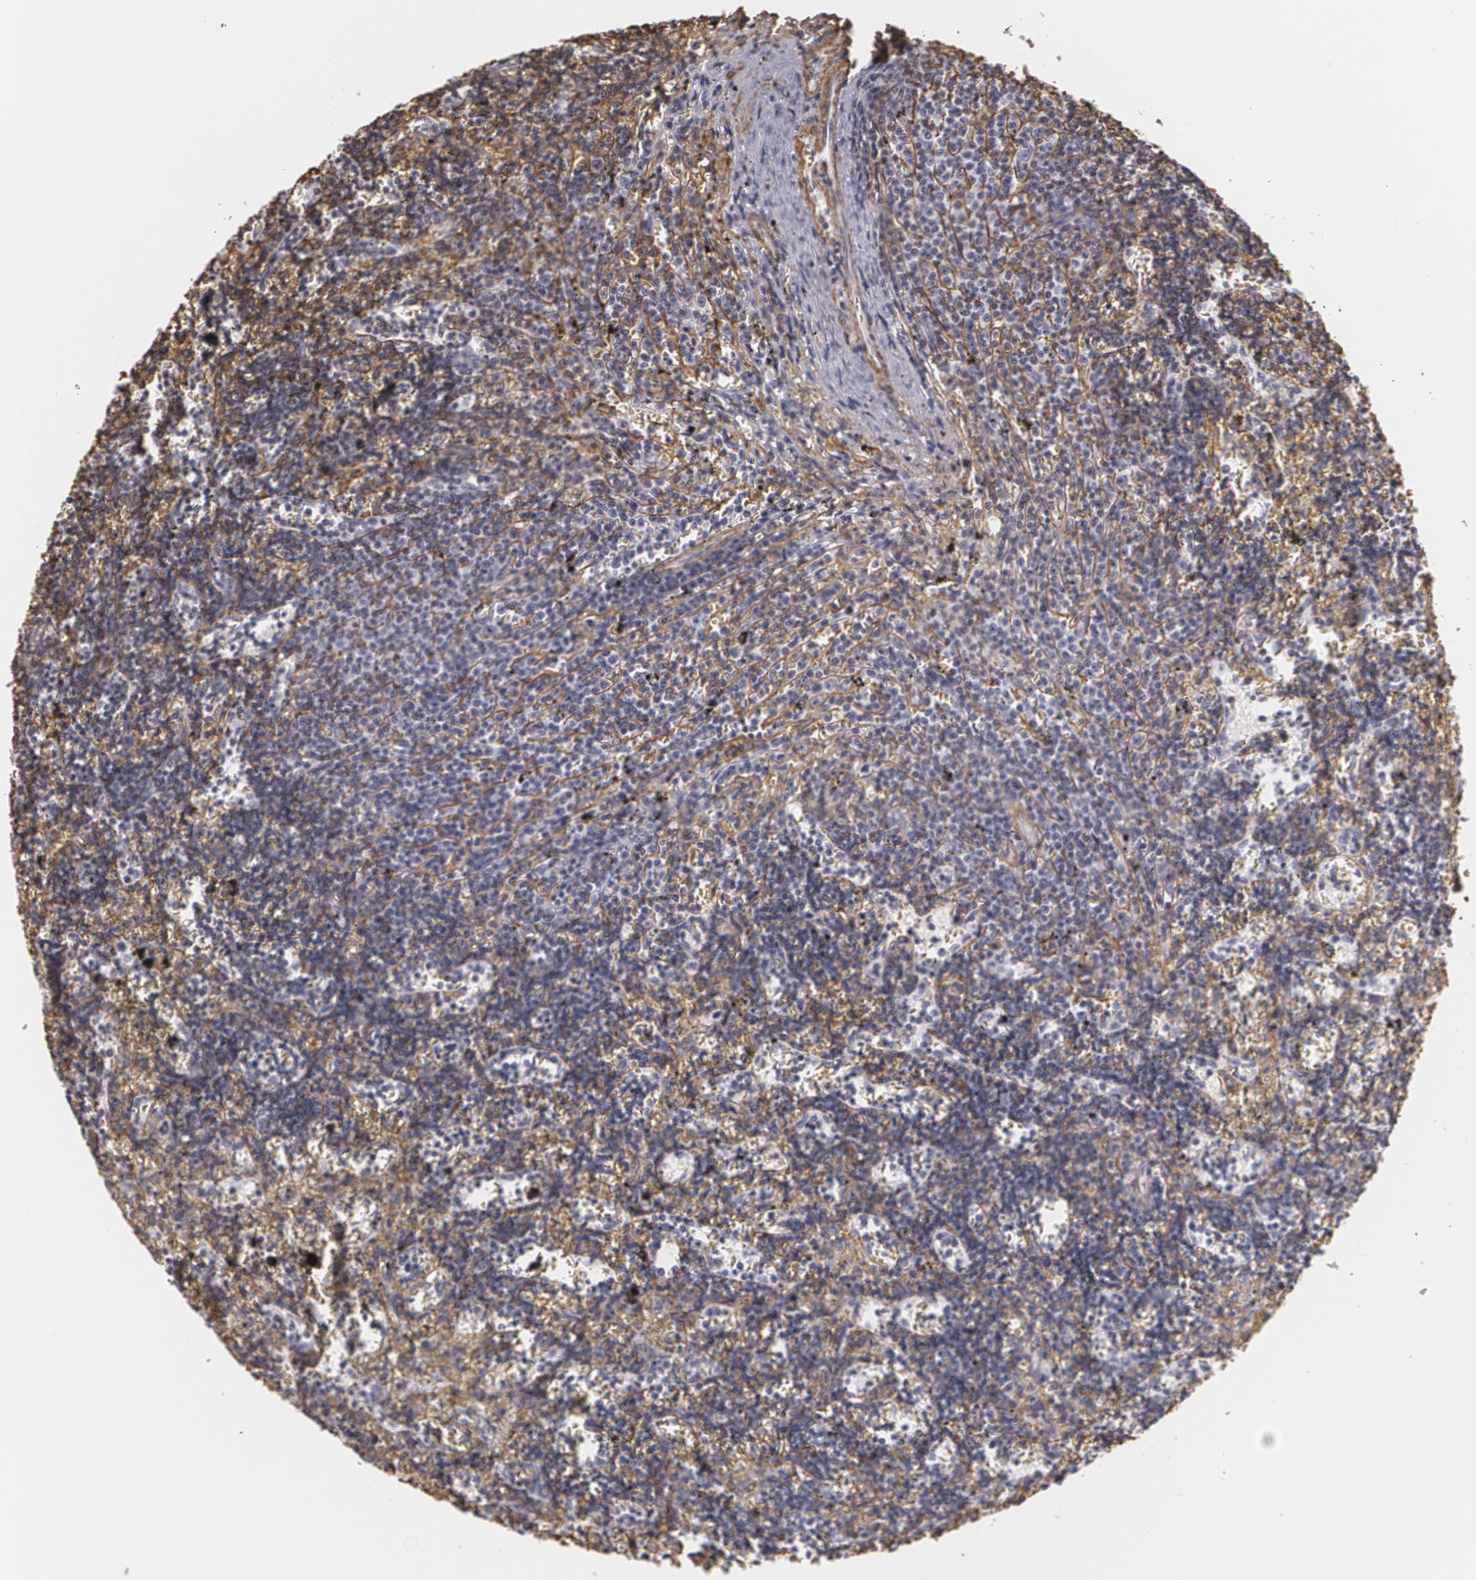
{"staining": {"intensity": "weak", "quantity": "25%-75%", "location": "cytoplasmic/membranous"}, "tissue": "lymphoma", "cell_type": "Tumor cells", "image_type": "cancer", "snomed": [{"axis": "morphology", "description": "Malignant lymphoma, non-Hodgkin's type, Low grade"}, {"axis": "topography", "description": "Spleen"}], "caption": "A low amount of weak cytoplasmic/membranous expression is seen in about 25%-75% of tumor cells in malignant lymphoma, non-Hodgkin's type (low-grade) tissue. The protein is stained brown, and the nuclei are stained in blue (DAB IHC with brightfield microscopy, high magnification).", "gene": "VAMP1", "patient": {"sex": "male", "age": 60}}